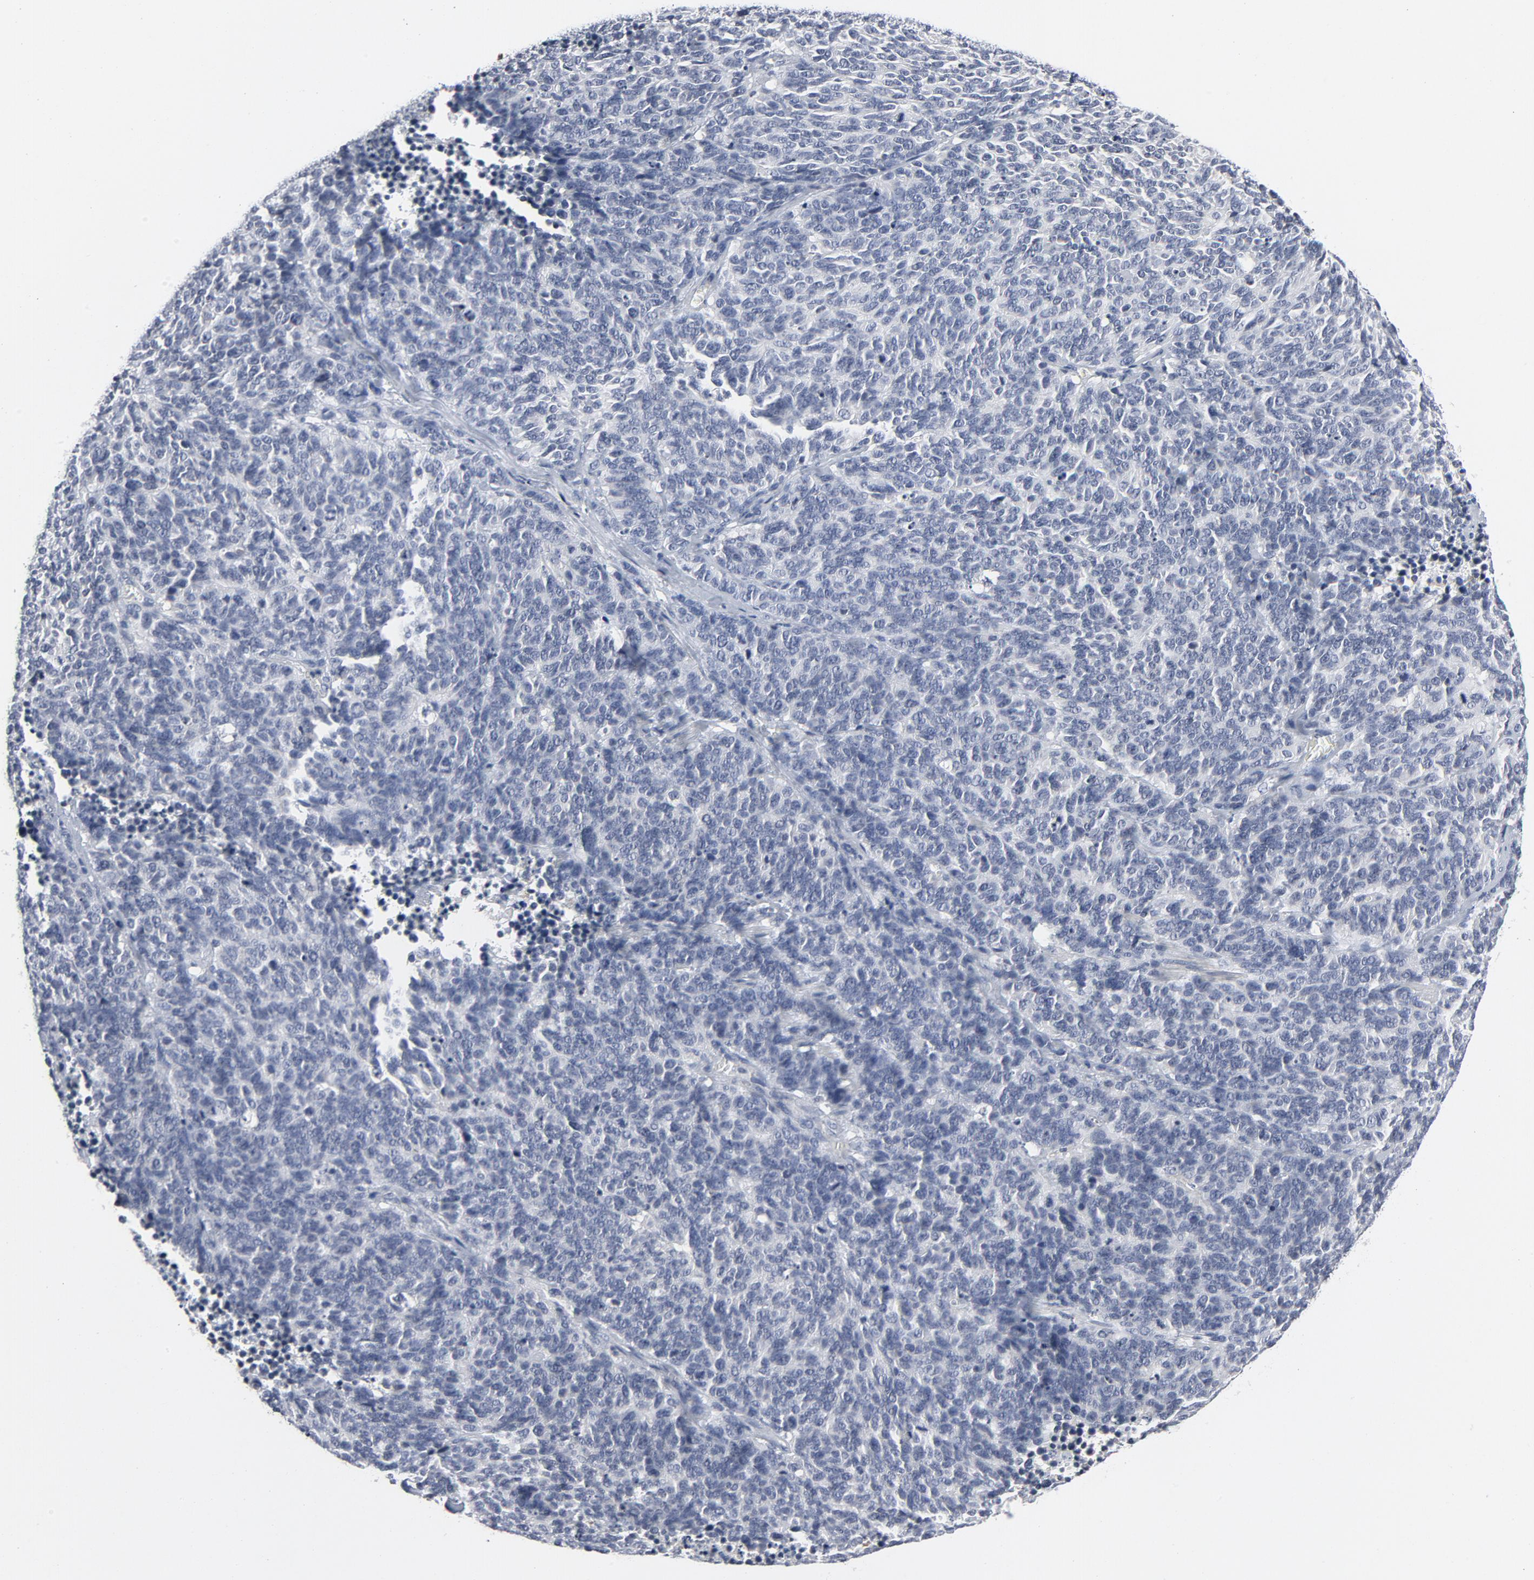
{"staining": {"intensity": "negative", "quantity": "none", "location": "none"}, "tissue": "lung cancer", "cell_type": "Tumor cells", "image_type": "cancer", "snomed": [{"axis": "morphology", "description": "Neoplasm, malignant, NOS"}, {"axis": "topography", "description": "Lung"}], "caption": "Protein analysis of lung cancer shows no significant positivity in tumor cells. The staining is performed using DAB brown chromogen with nuclei counter-stained in using hematoxylin.", "gene": "TCL1A", "patient": {"sex": "female", "age": 58}}